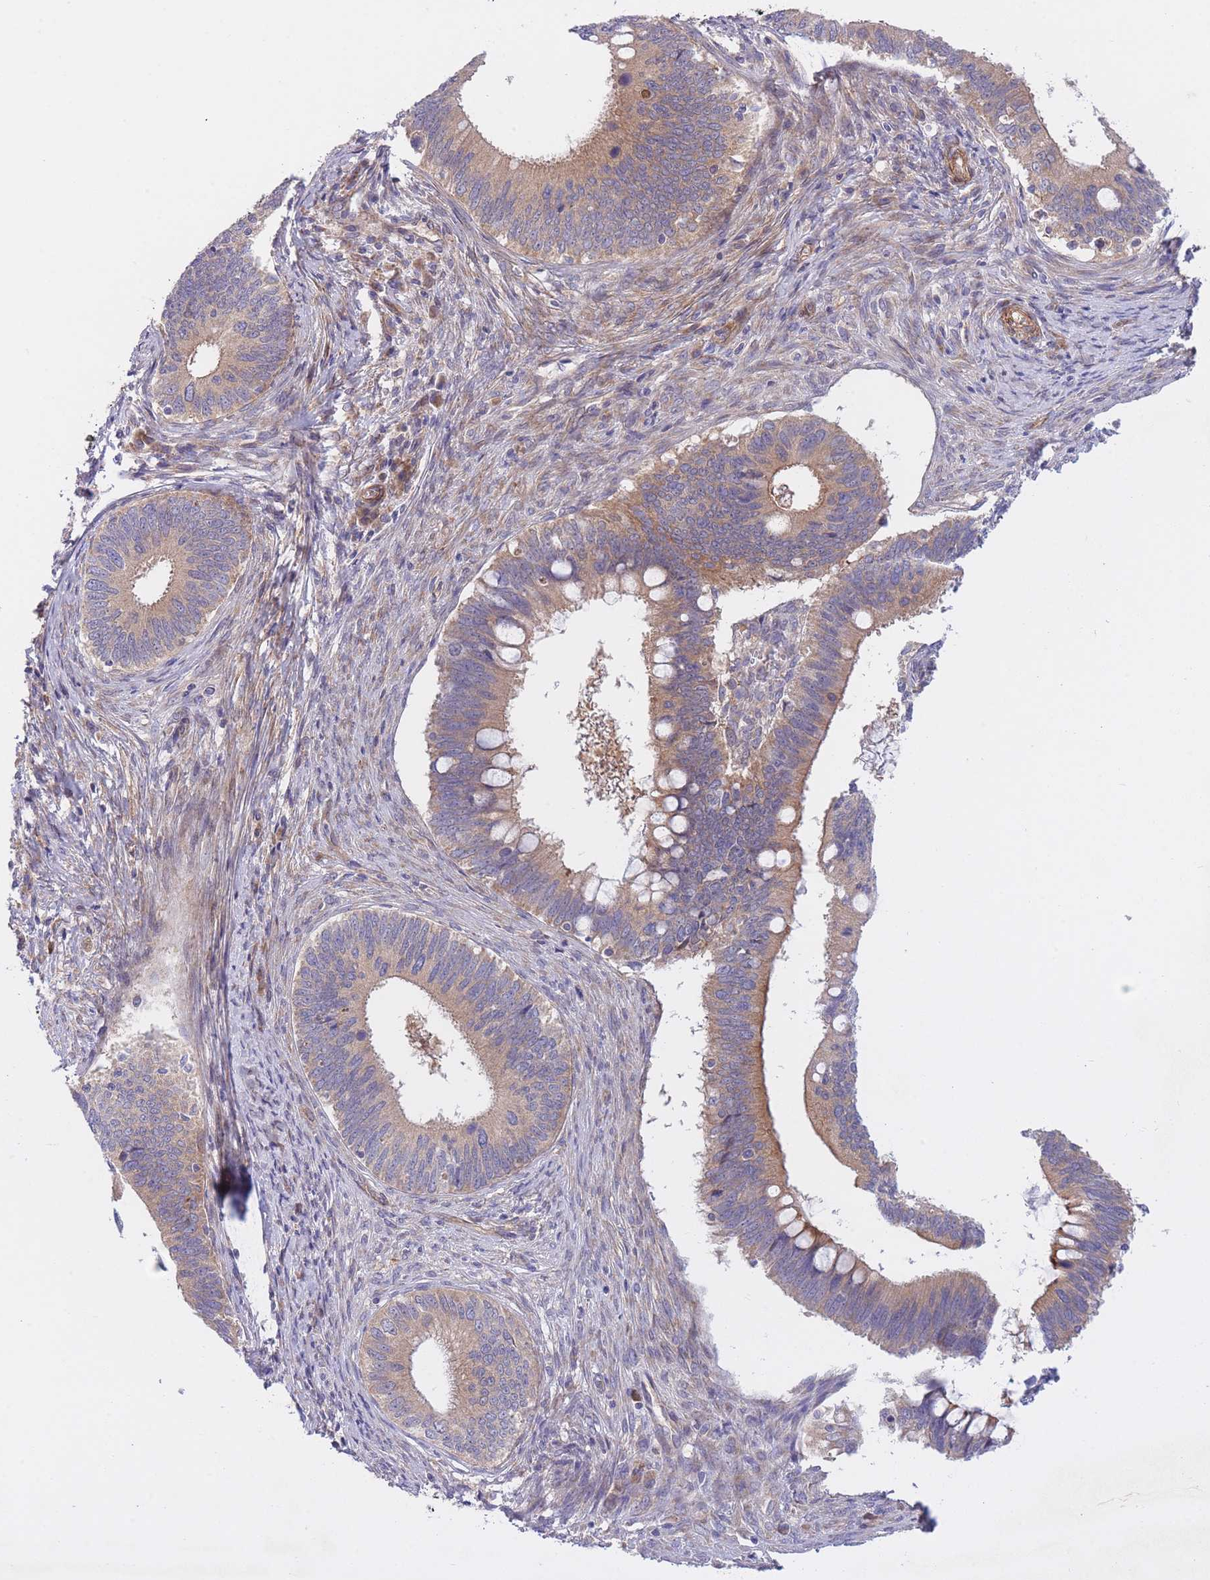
{"staining": {"intensity": "weak", "quantity": ">75%", "location": "cytoplasmic/membranous"}, "tissue": "cervical cancer", "cell_type": "Tumor cells", "image_type": "cancer", "snomed": [{"axis": "morphology", "description": "Adenocarcinoma, NOS"}, {"axis": "topography", "description": "Cervix"}], "caption": "This histopathology image shows cervical cancer stained with immunohistochemistry to label a protein in brown. The cytoplasmic/membranous of tumor cells show weak positivity for the protein. Nuclei are counter-stained blue.", "gene": "CHAC1", "patient": {"sex": "female", "age": 42}}